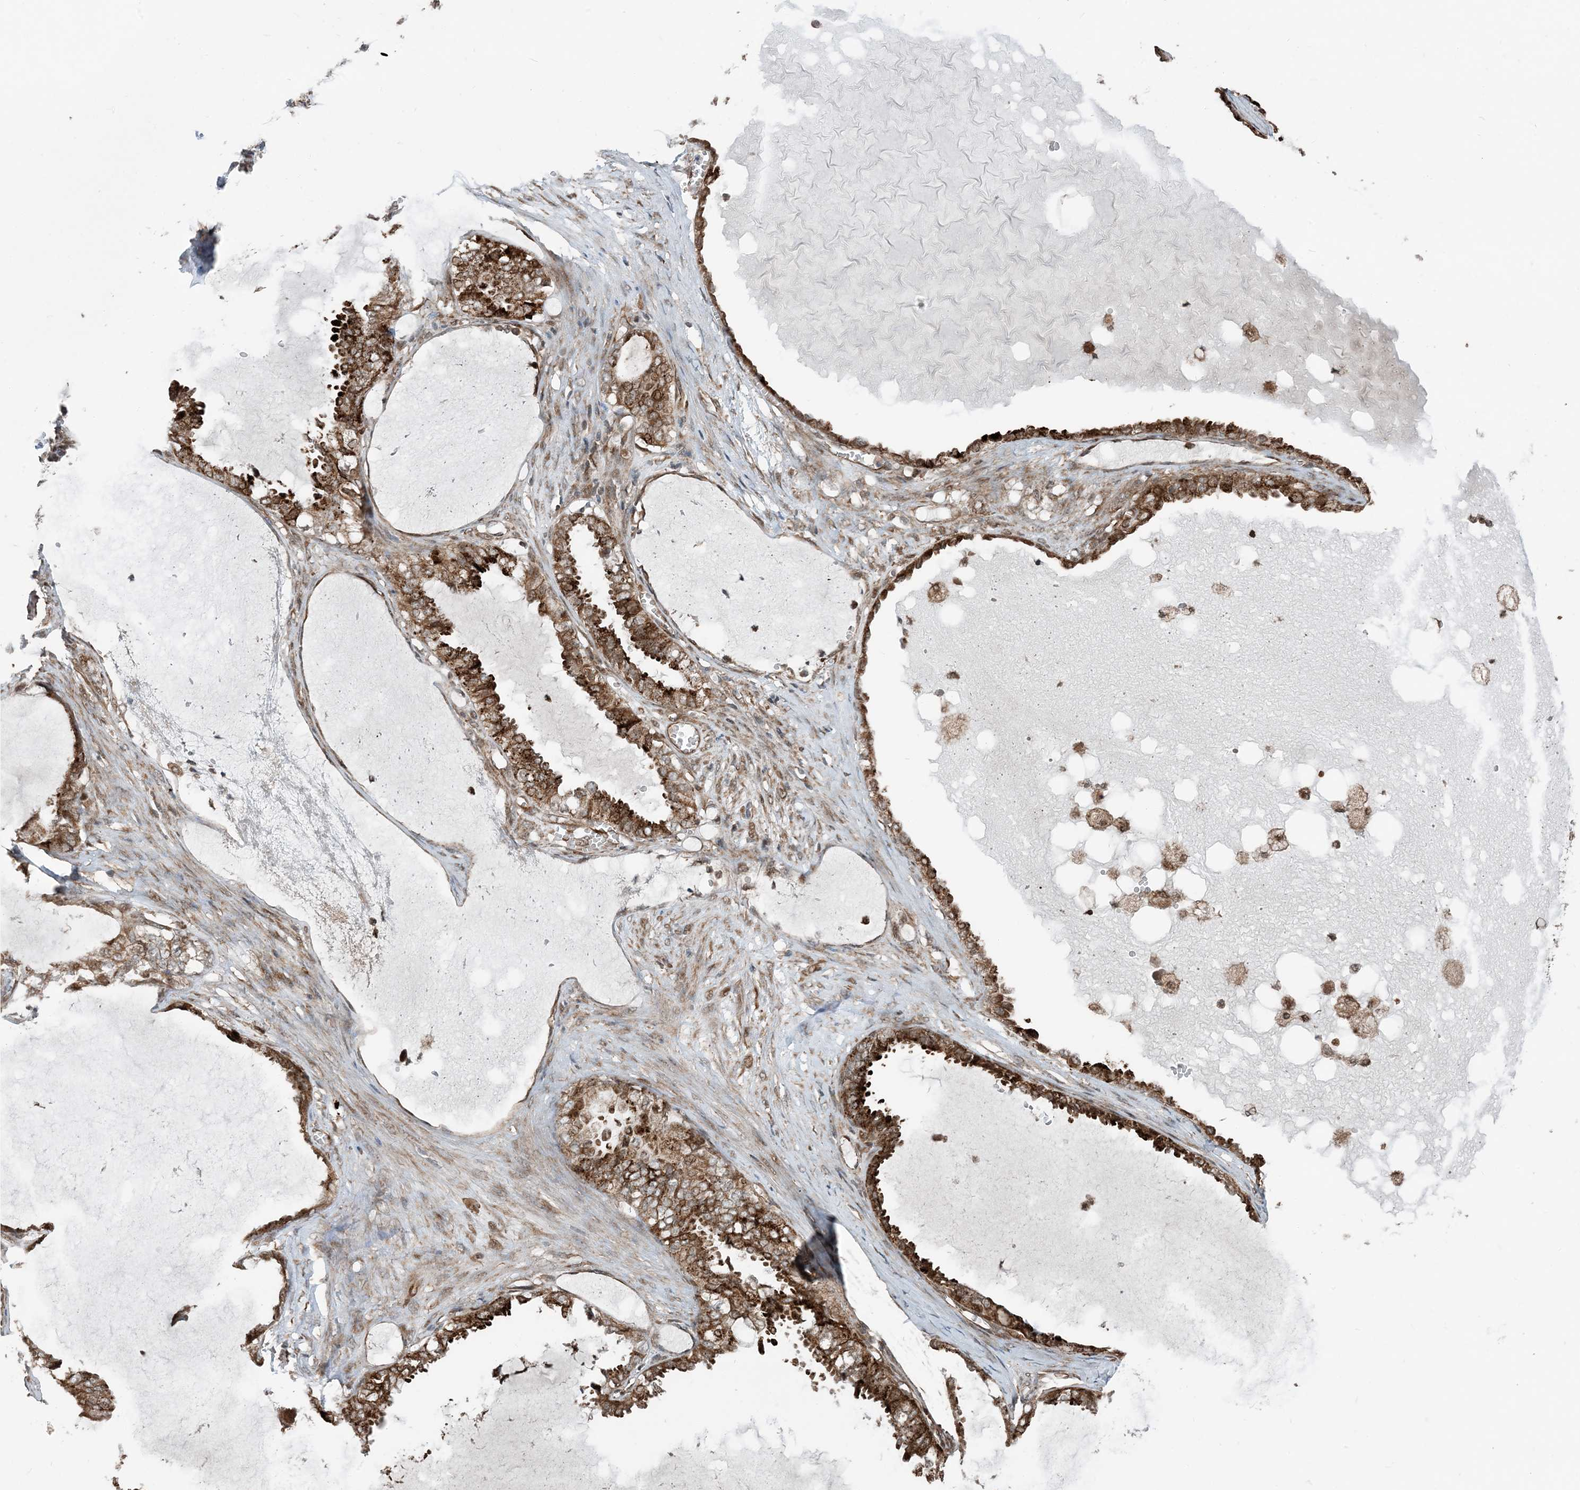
{"staining": {"intensity": "moderate", "quantity": ">75%", "location": "cytoplasmic/membranous"}, "tissue": "ovarian cancer", "cell_type": "Tumor cells", "image_type": "cancer", "snomed": [{"axis": "morphology", "description": "Carcinoma, NOS"}, {"axis": "morphology", "description": "Carcinoma, endometroid"}, {"axis": "topography", "description": "Ovary"}], "caption": "IHC of ovarian carcinoma shows medium levels of moderate cytoplasmic/membranous positivity in approximately >75% of tumor cells.", "gene": "EDEM2", "patient": {"sex": "female", "age": 50}}